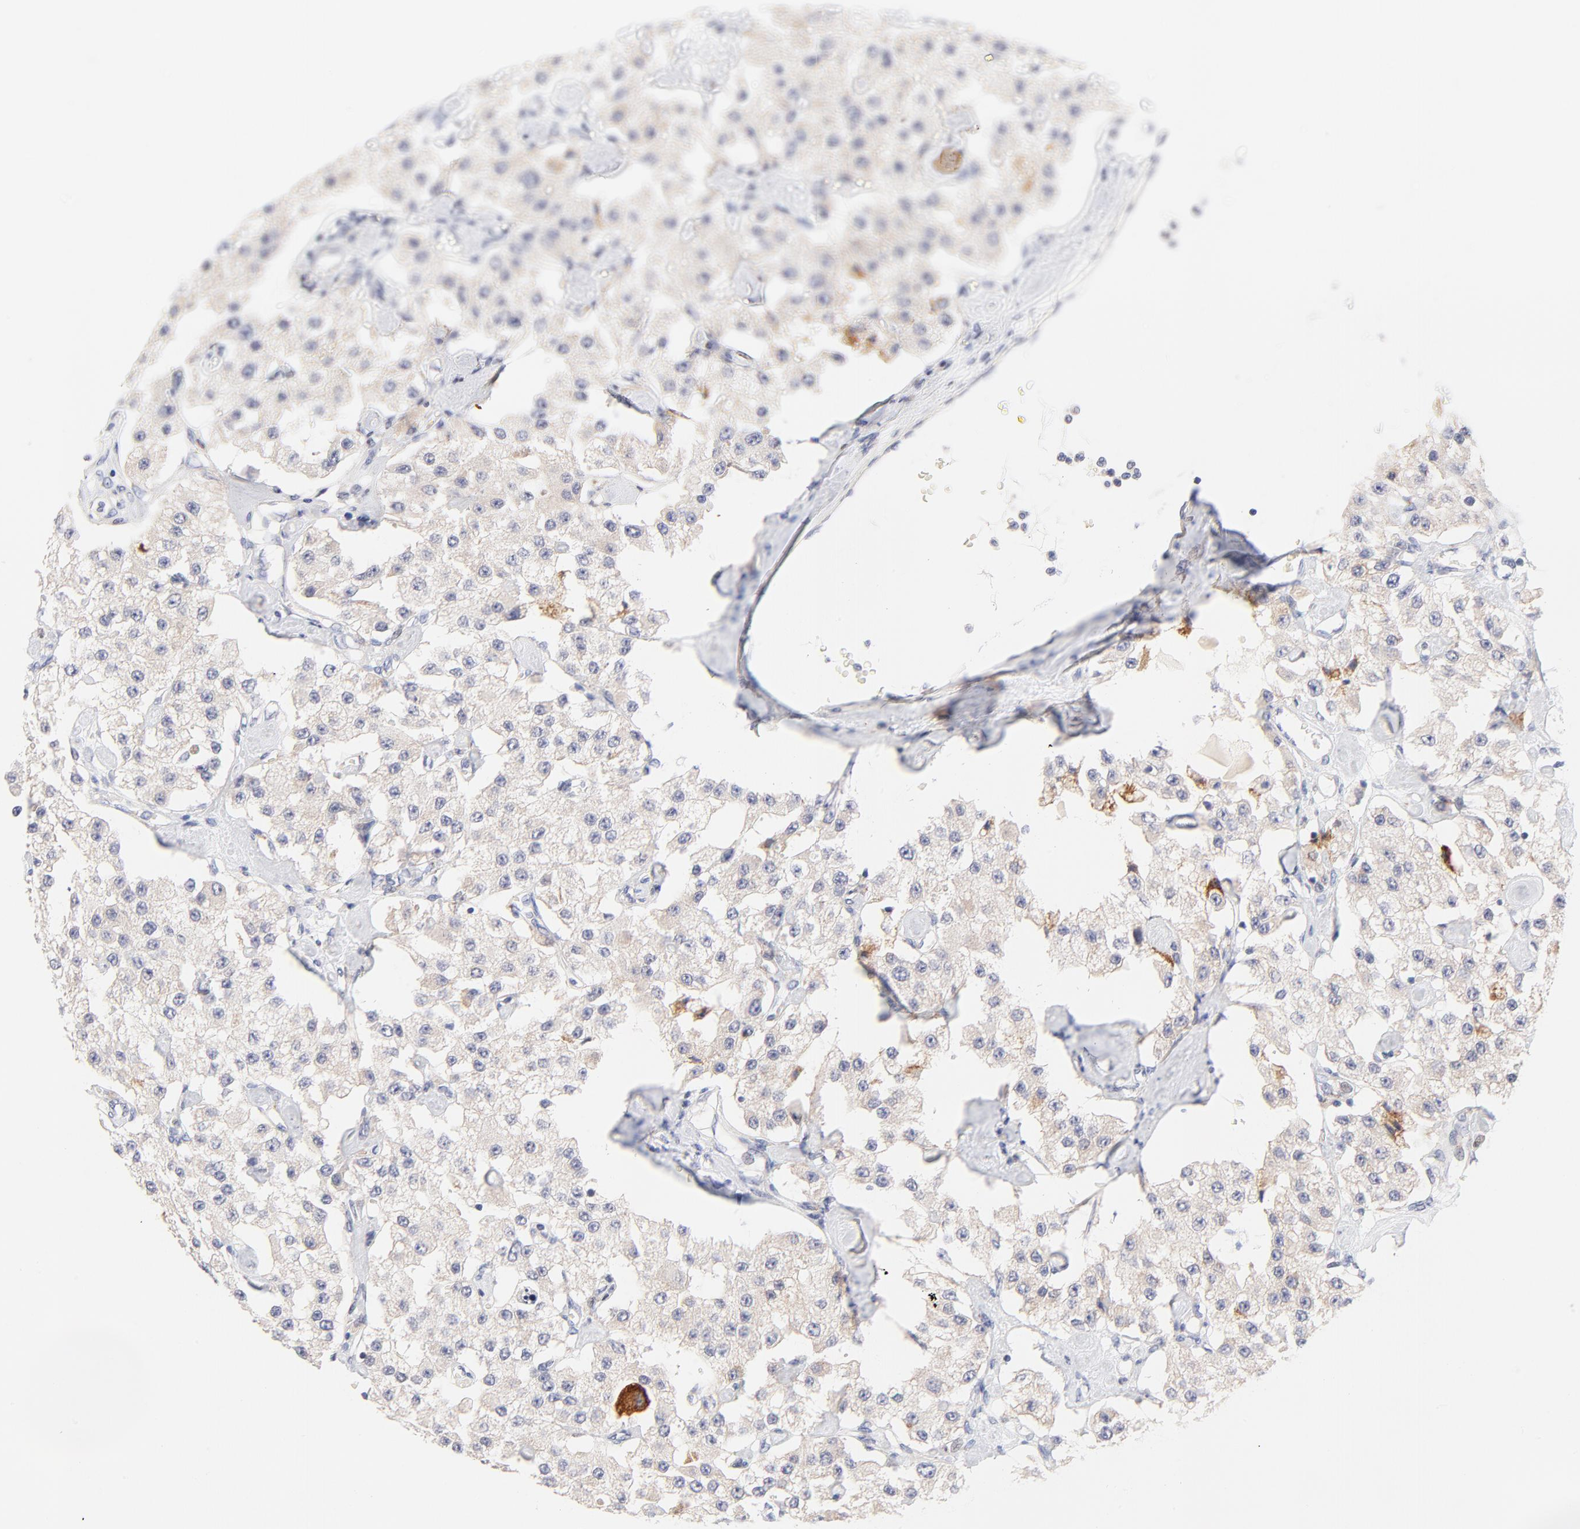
{"staining": {"intensity": "moderate", "quantity": "<25%", "location": "cytoplasmic/membranous"}, "tissue": "carcinoid", "cell_type": "Tumor cells", "image_type": "cancer", "snomed": [{"axis": "morphology", "description": "Carcinoid, malignant, NOS"}, {"axis": "topography", "description": "Pancreas"}], "caption": "Moderate cytoplasmic/membranous protein expression is identified in approximately <25% of tumor cells in carcinoid. (DAB (3,3'-diaminobenzidine) IHC with brightfield microscopy, high magnification).", "gene": "AFF2", "patient": {"sex": "male", "age": 41}}